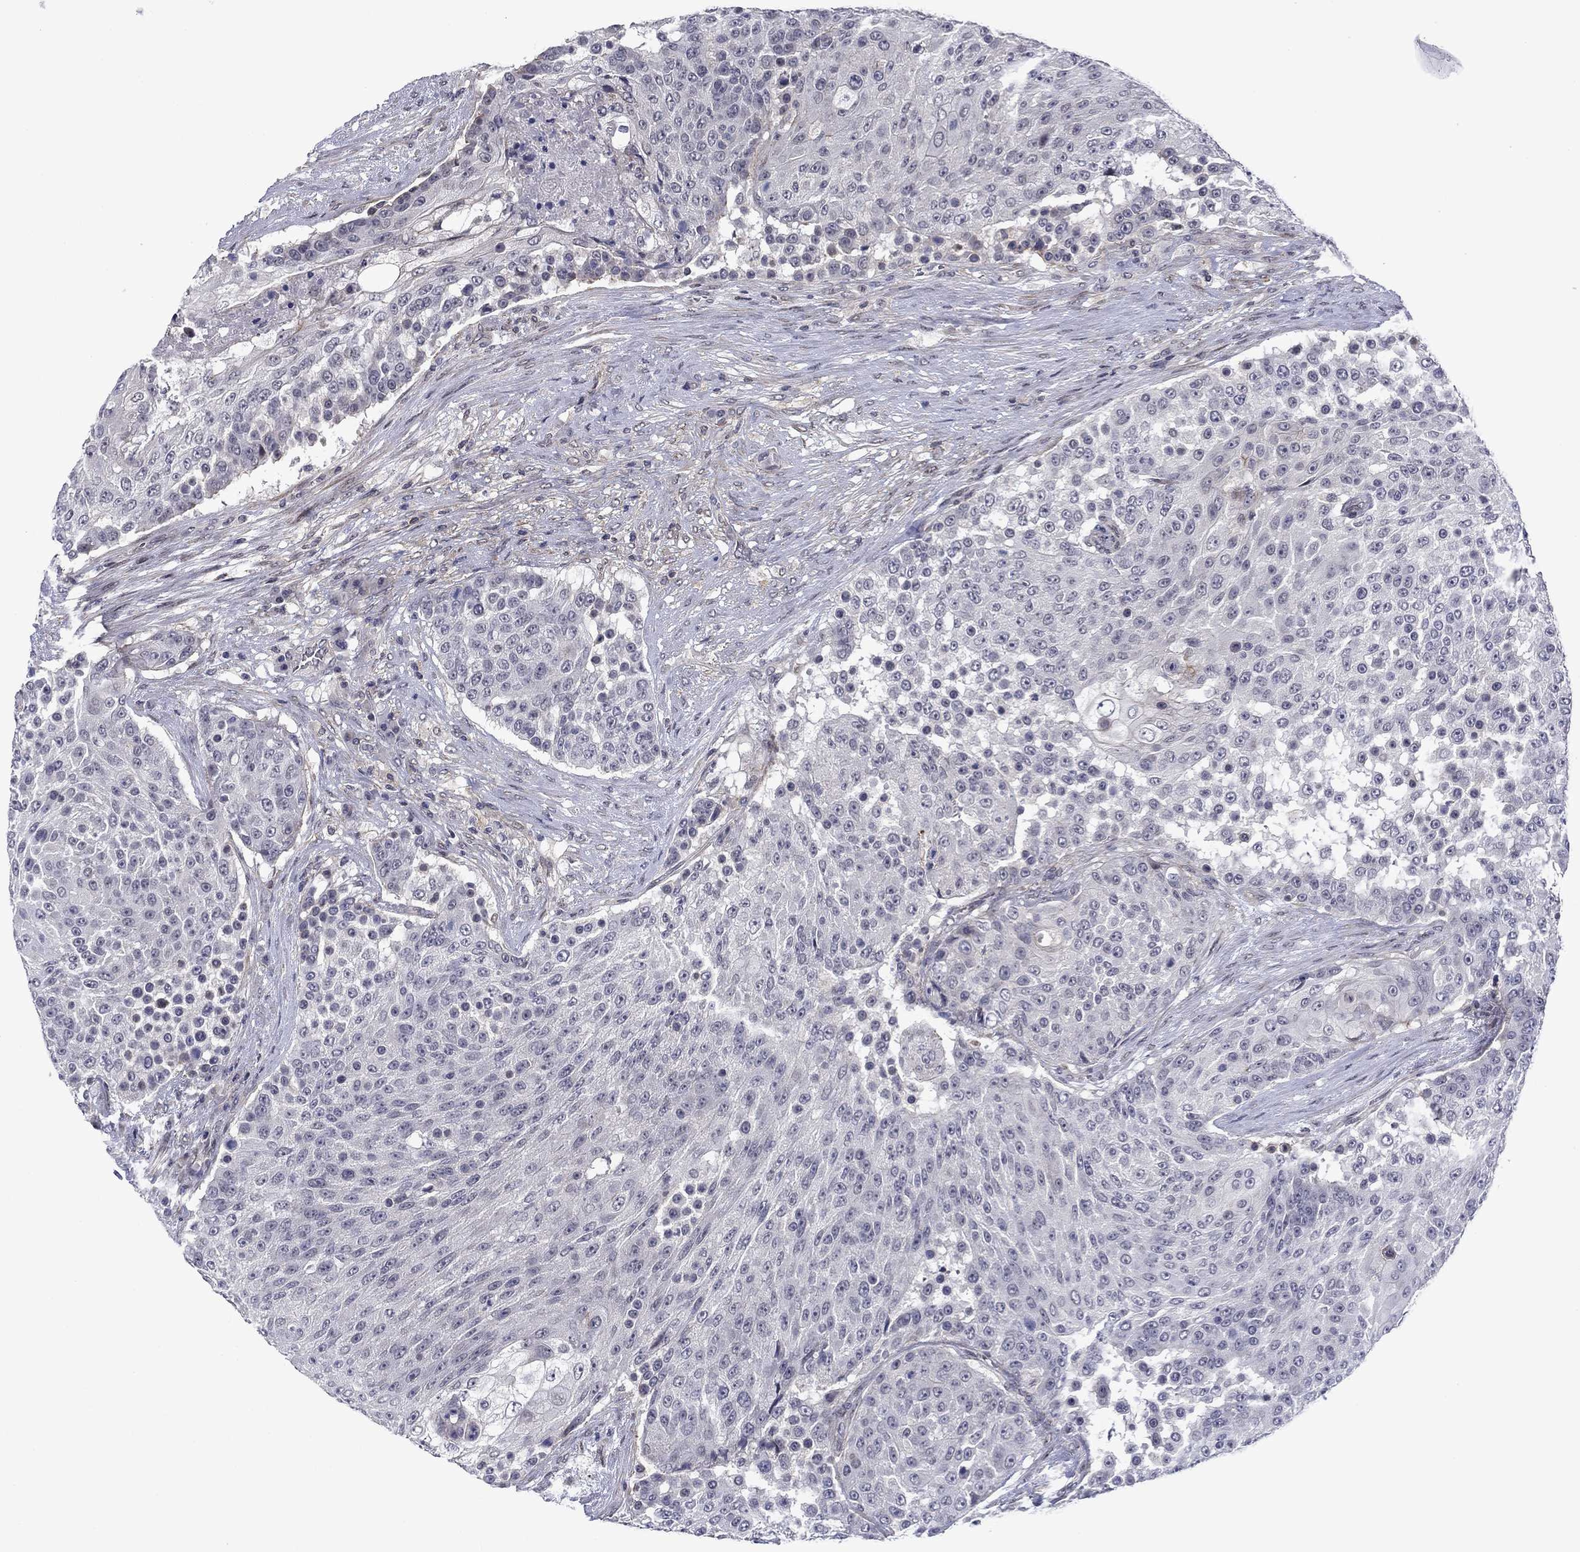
{"staining": {"intensity": "negative", "quantity": "none", "location": "none"}, "tissue": "urothelial cancer", "cell_type": "Tumor cells", "image_type": "cancer", "snomed": [{"axis": "morphology", "description": "Urothelial carcinoma, High grade"}, {"axis": "topography", "description": "Urinary bladder"}], "caption": "Protein analysis of urothelial carcinoma (high-grade) shows no significant expression in tumor cells.", "gene": "B3GAT1", "patient": {"sex": "female", "age": 63}}